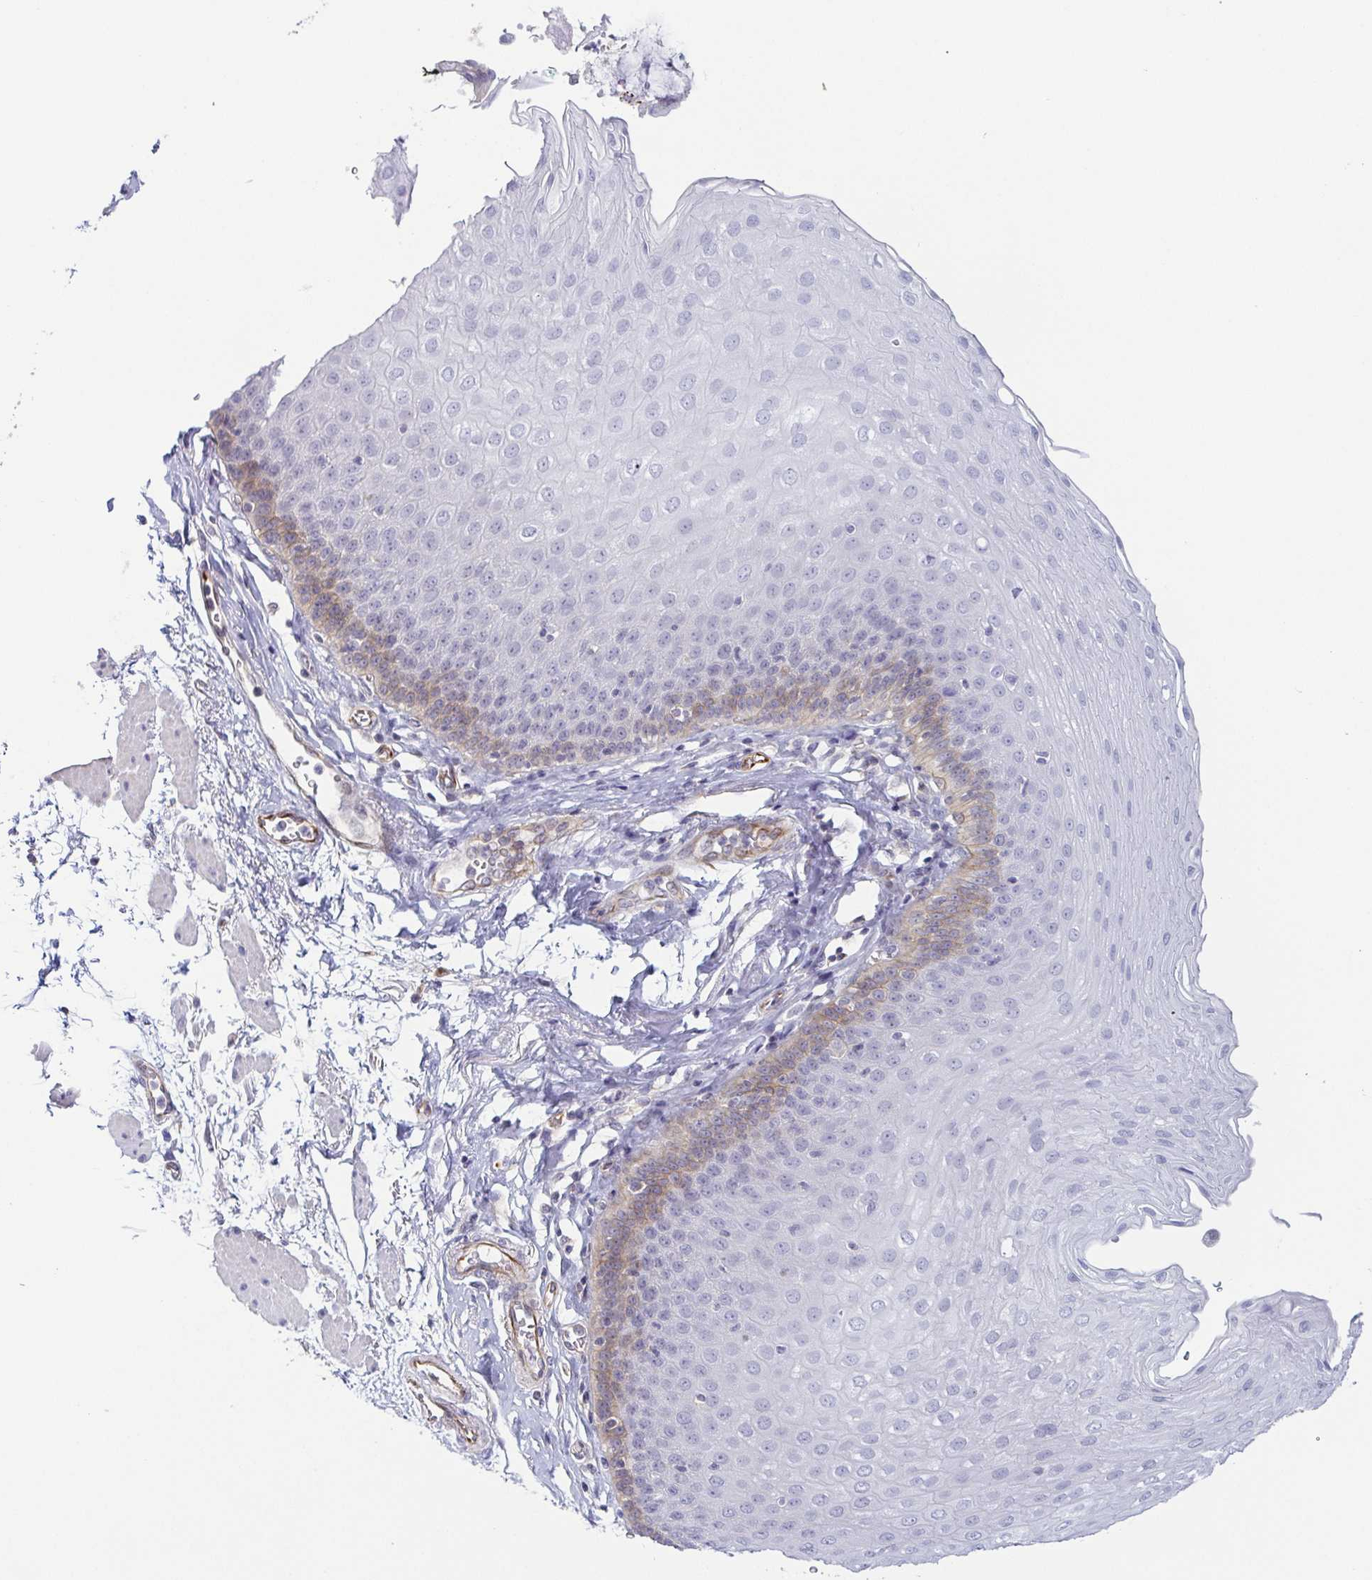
{"staining": {"intensity": "moderate", "quantity": "<25%", "location": "cytoplasmic/membranous"}, "tissue": "esophagus", "cell_type": "Squamous epithelial cells", "image_type": "normal", "snomed": [{"axis": "morphology", "description": "Normal tissue, NOS"}, {"axis": "topography", "description": "Esophagus"}], "caption": "This photomicrograph exhibits benign esophagus stained with IHC to label a protein in brown. The cytoplasmic/membranous of squamous epithelial cells show moderate positivity for the protein. Nuclei are counter-stained blue.", "gene": "COL17A1", "patient": {"sex": "female", "age": 81}}